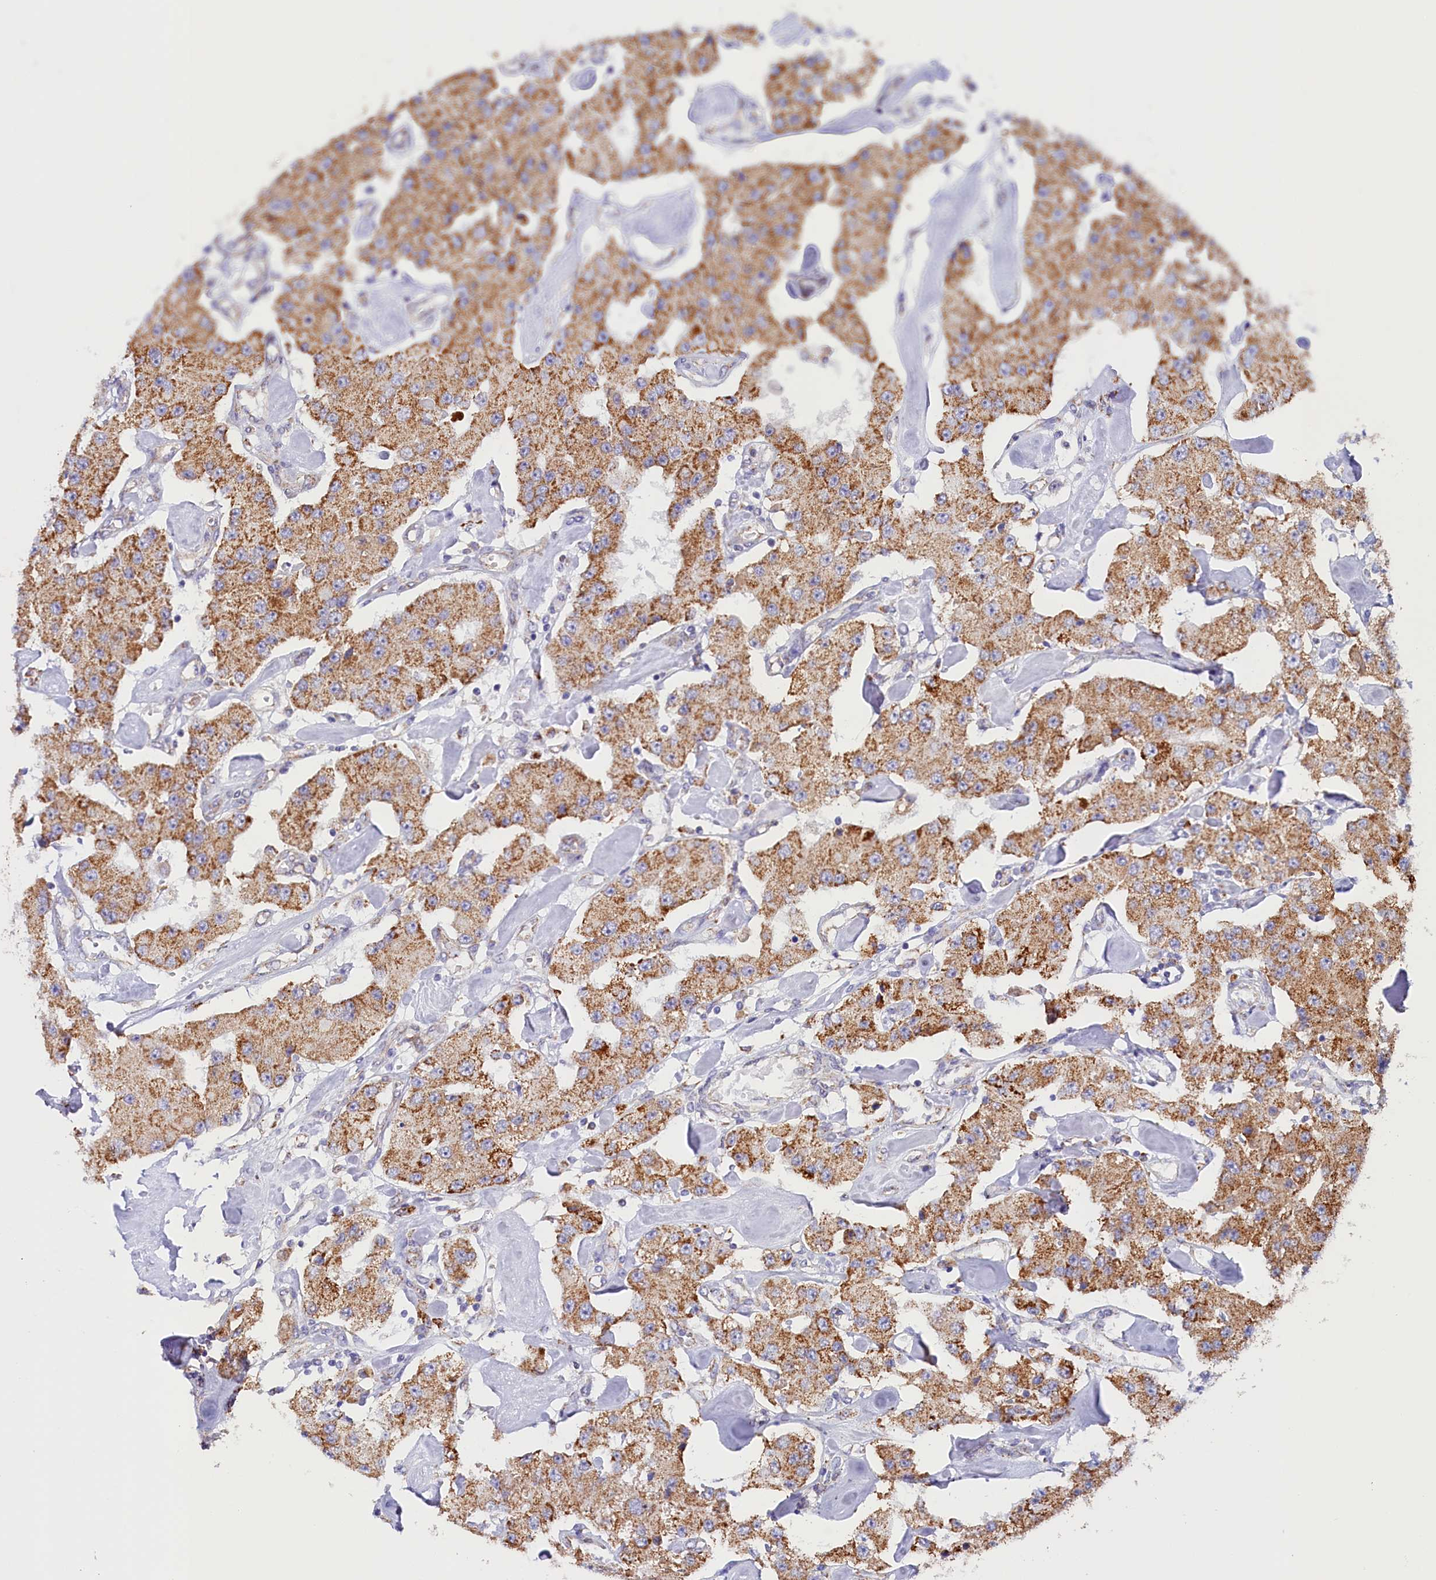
{"staining": {"intensity": "moderate", "quantity": ">75%", "location": "cytoplasmic/membranous"}, "tissue": "carcinoid", "cell_type": "Tumor cells", "image_type": "cancer", "snomed": [{"axis": "morphology", "description": "Carcinoid, malignant, NOS"}, {"axis": "topography", "description": "Pancreas"}], "caption": "DAB (3,3'-diaminobenzidine) immunohistochemical staining of carcinoid shows moderate cytoplasmic/membranous protein expression in about >75% of tumor cells.", "gene": "AKTIP", "patient": {"sex": "male", "age": 41}}